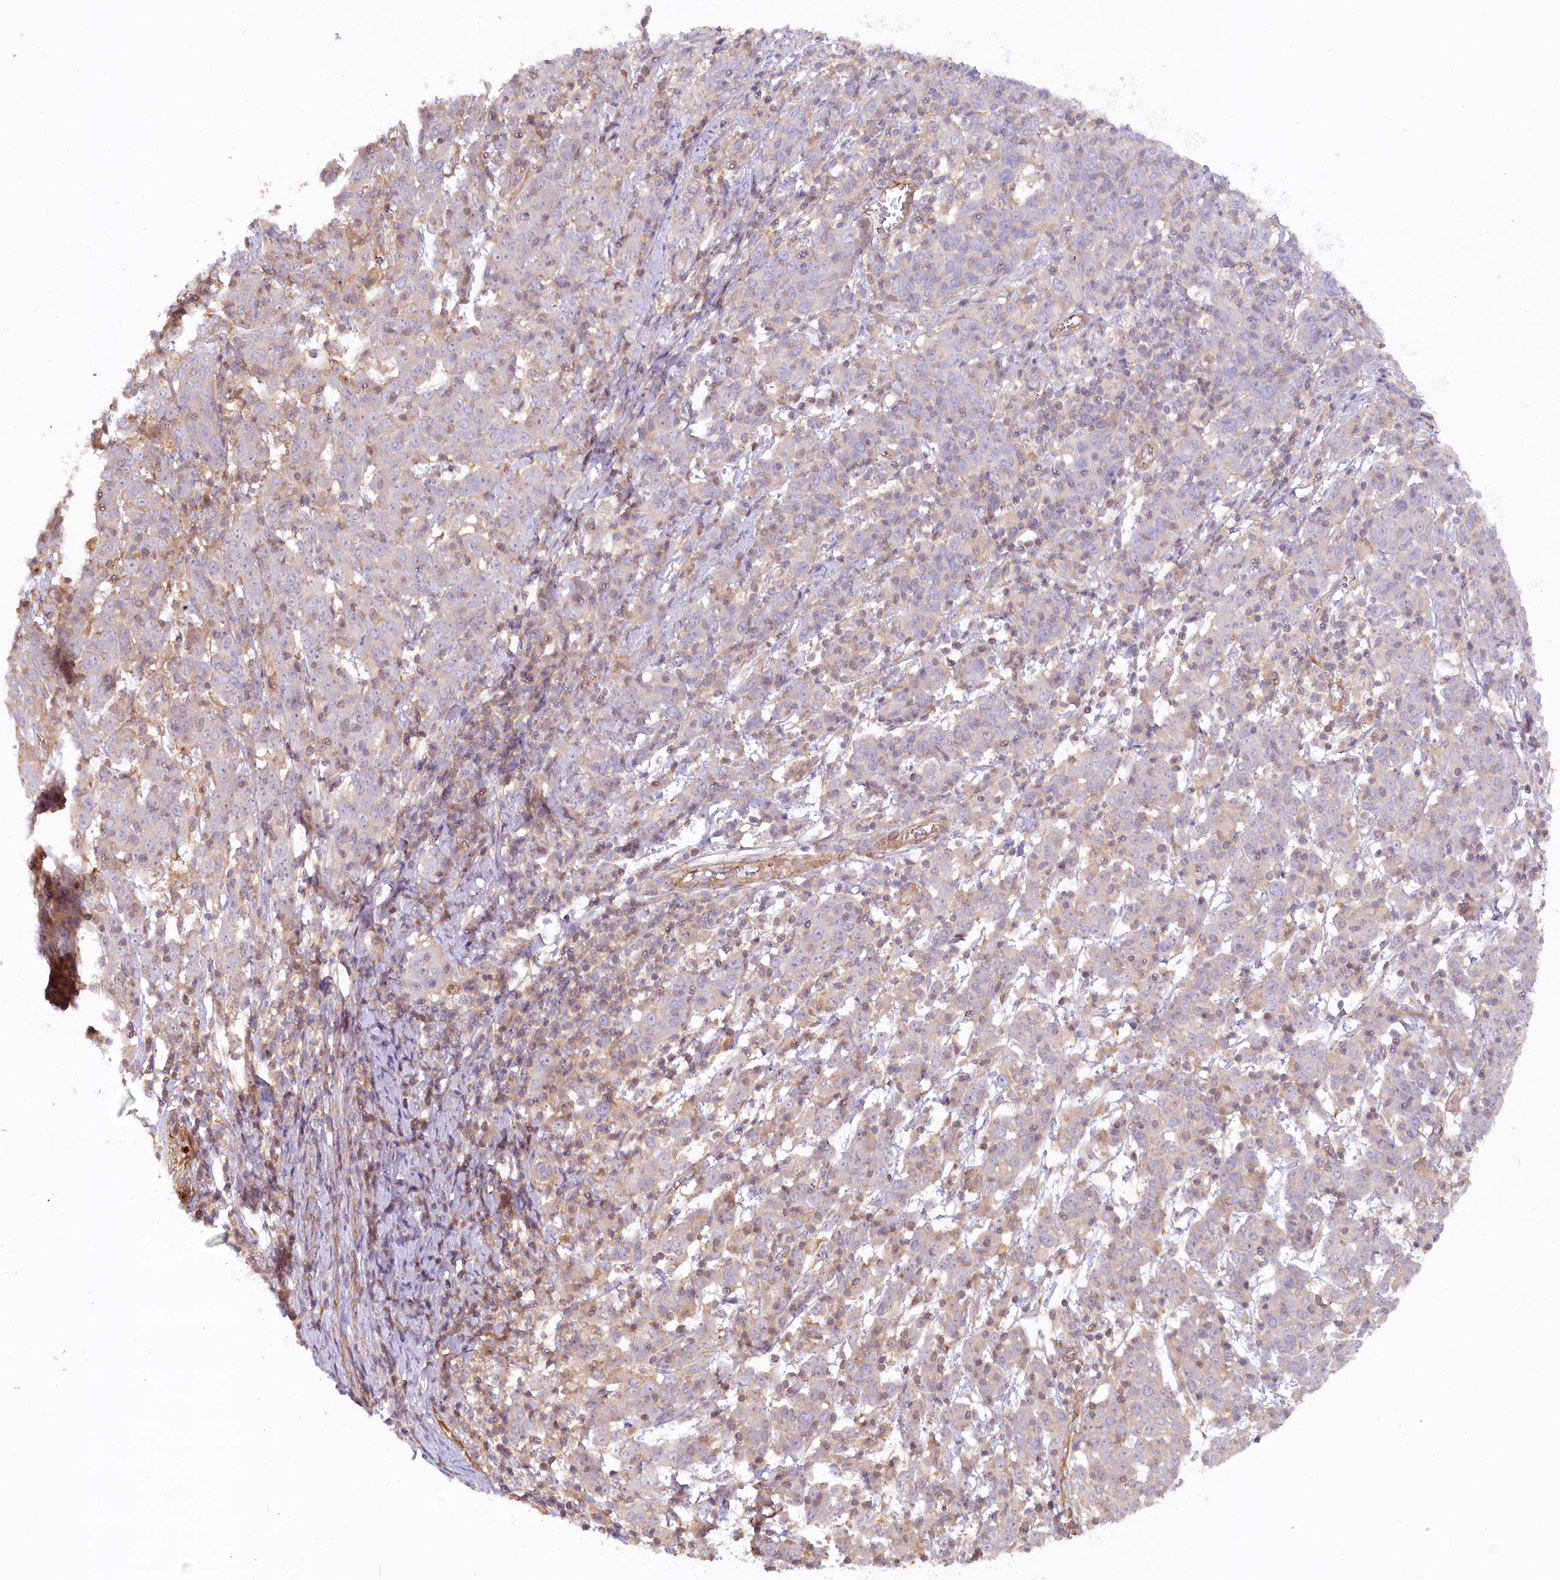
{"staining": {"intensity": "negative", "quantity": "none", "location": "none"}, "tissue": "cervical cancer", "cell_type": "Tumor cells", "image_type": "cancer", "snomed": [{"axis": "morphology", "description": "Squamous cell carcinoma, NOS"}, {"axis": "topography", "description": "Cervix"}], "caption": "Immunohistochemical staining of cervical cancer shows no significant positivity in tumor cells.", "gene": "WDR36", "patient": {"sex": "female", "age": 67}}